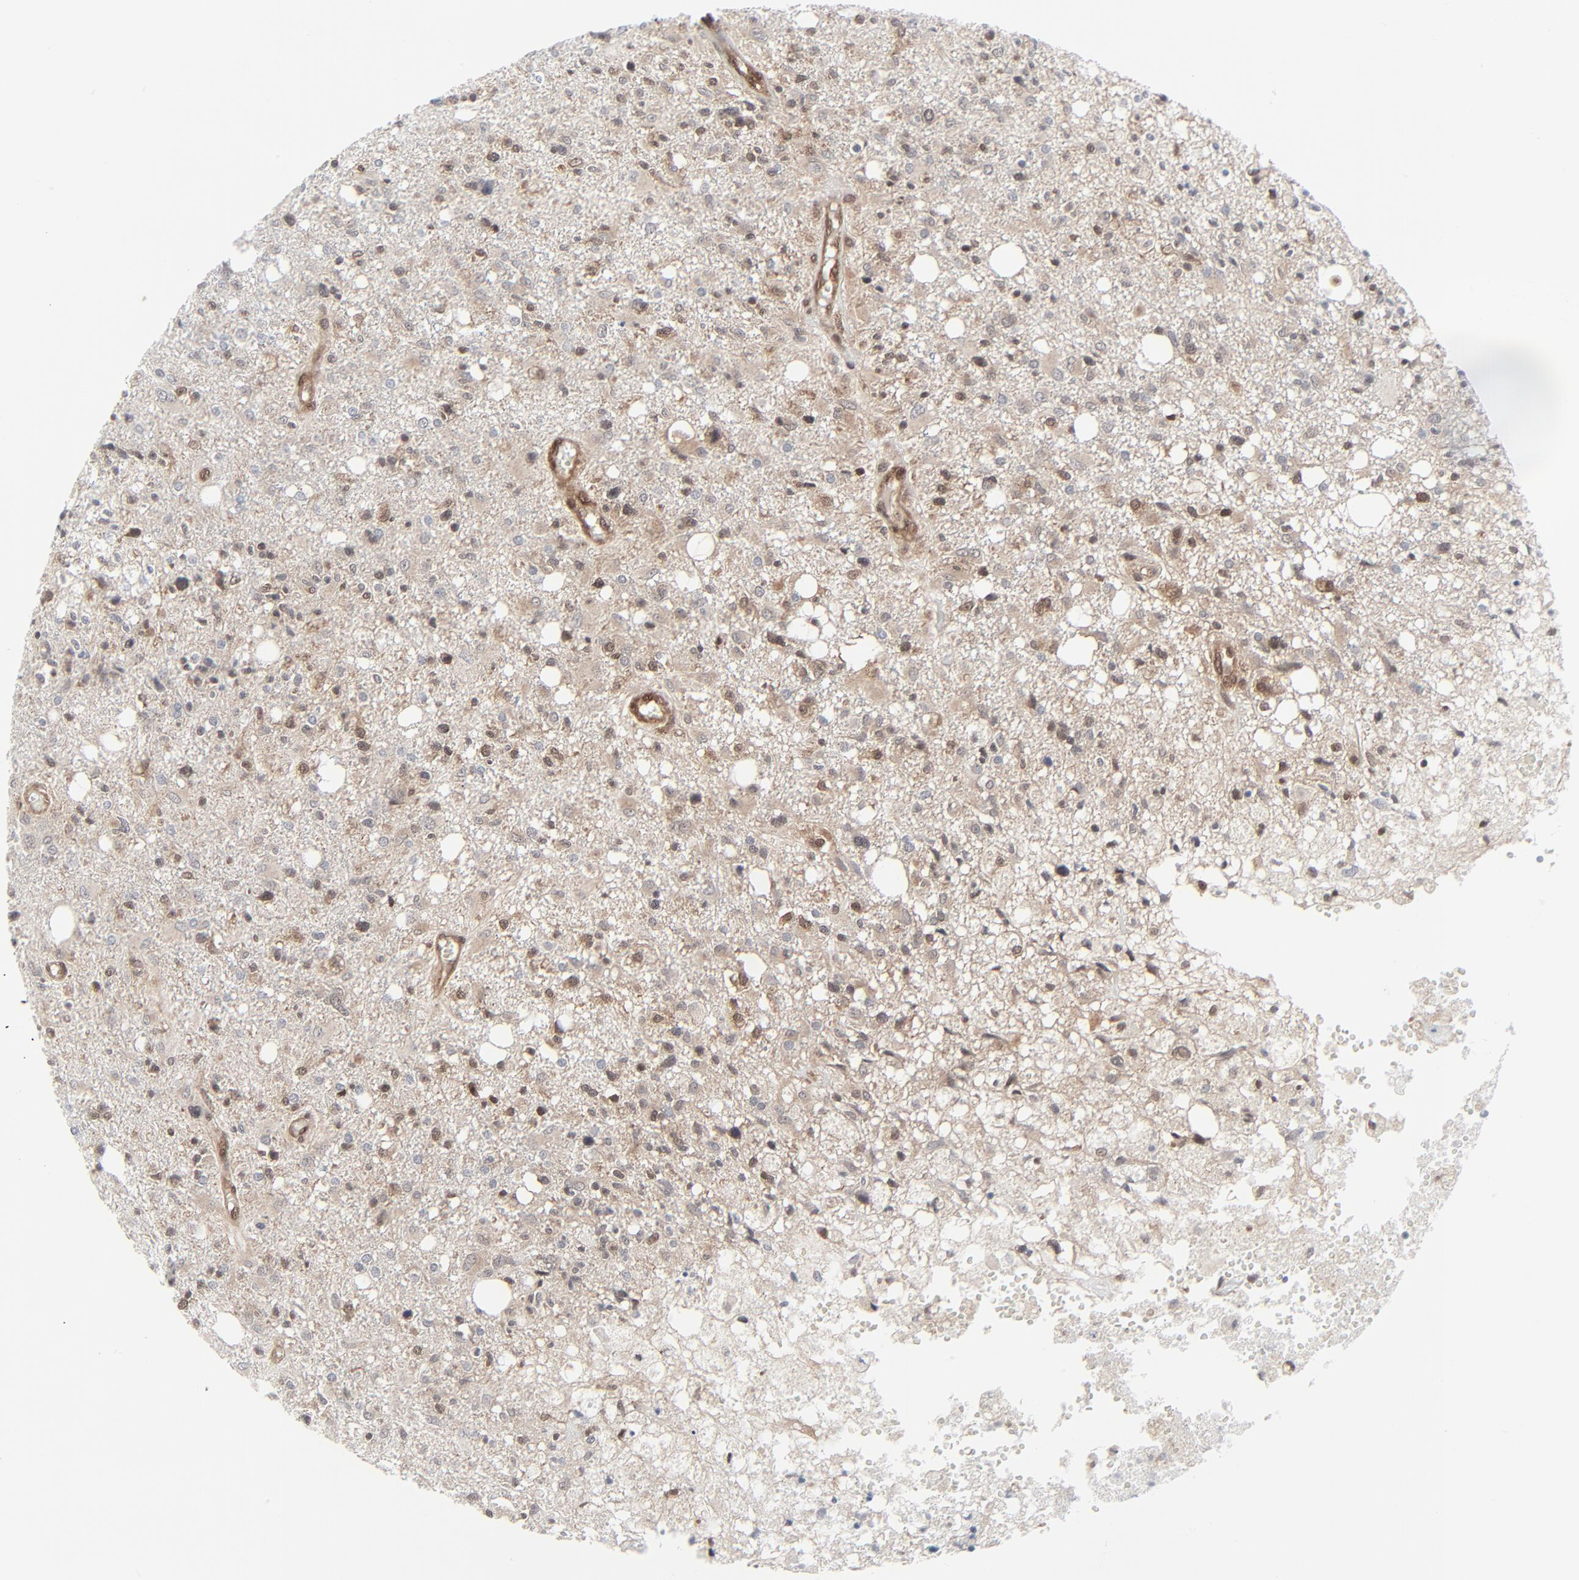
{"staining": {"intensity": "weak", "quantity": "25%-75%", "location": "cytoplasmic/membranous"}, "tissue": "glioma", "cell_type": "Tumor cells", "image_type": "cancer", "snomed": [{"axis": "morphology", "description": "Glioma, malignant, High grade"}, {"axis": "topography", "description": "Cerebral cortex"}], "caption": "Immunohistochemical staining of malignant glioma (high-grade) reveals weak cytoplasmic/membranous protein positivity in about 25%-75% of tumor cells.", "gene": "AKT1", "patient": {"sex": "male", "age": 76}}